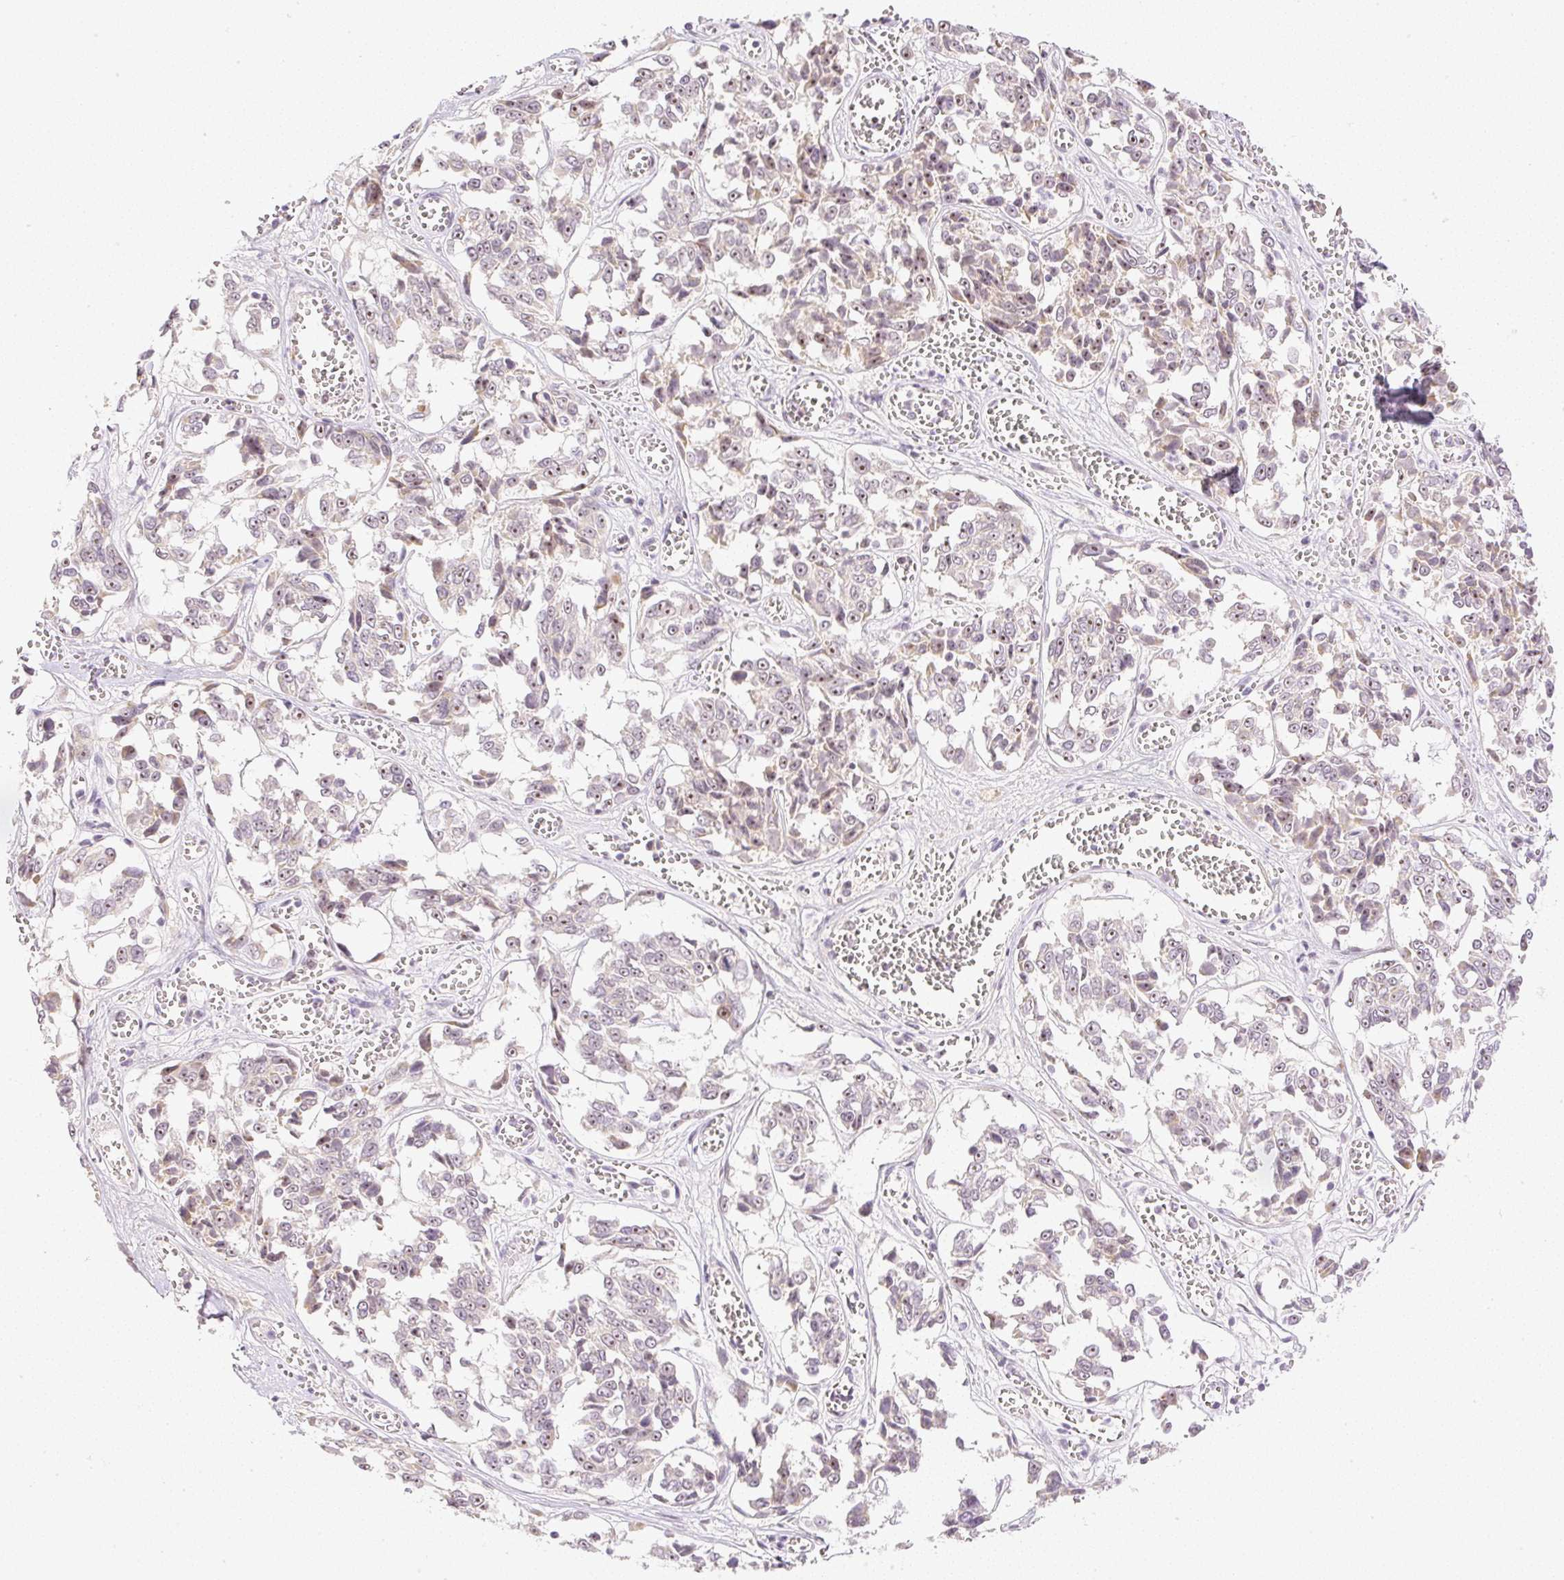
{"staining": {"intensity": "moderate", "quantity": ">75%", "location": "cytoplasmic/membranous,nuclear"}, "tissue": "melanoma", "cell_type": "Tumor cells", "image_type": "cancer", "snomed": [{"axis": "morphology", "description": "Malignant melanoma, NOS"}, {"axis": "topography", "description": "Skin"}], "caption": "DAB (3,3'-diaminobenzidine) immunohistochemical staining of malignant melanoma displays moderate cytoplasmic/membranous and nuclear protein expression in approximately >75% of tumor cells. (Stains: DAB in brown, nuclei in blue, Microscopy: brightfield microscopy at high magnification).", "gene": "AAR2", "patient": {"sex": "female", "age": 64}}